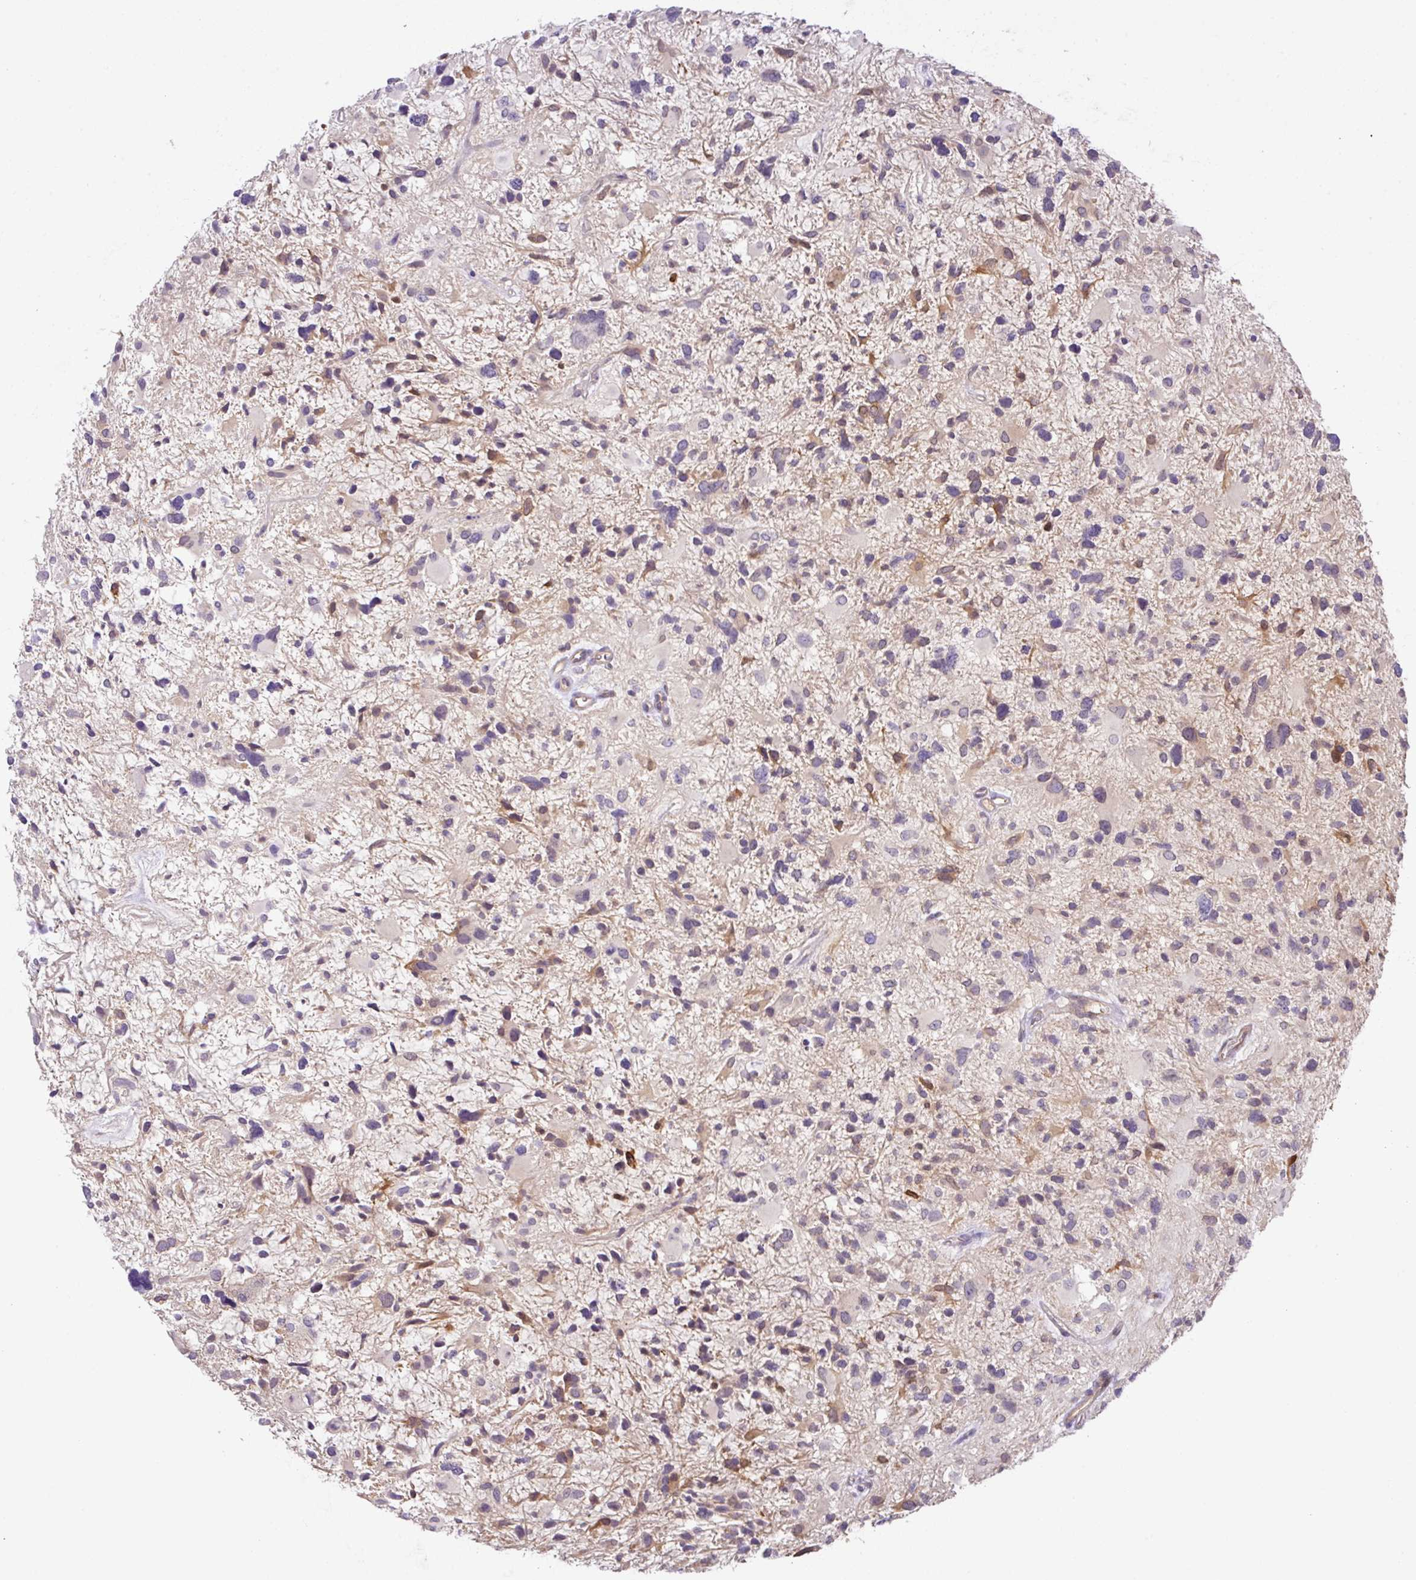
{"staining": {"intensity": "negative", "quantity": "none", "location": "none"}, "tissue": "glioma", "cell_type": "Tumor cells", "image_type": "cancer", "snomed": [{"axis": "morphology", "description": "Glioma, malignant, High grade"}, {"axis": "topography", "description": "Brain"}], "caption": "Immunohistochemistry (IHC) photomicrograph of neoplastic tissue: glioma stained with DAB demonstrates no significant protein expression in tumor cells.", "gene": "GCNT7", "patient": {"sex": "female", "age": 11}}